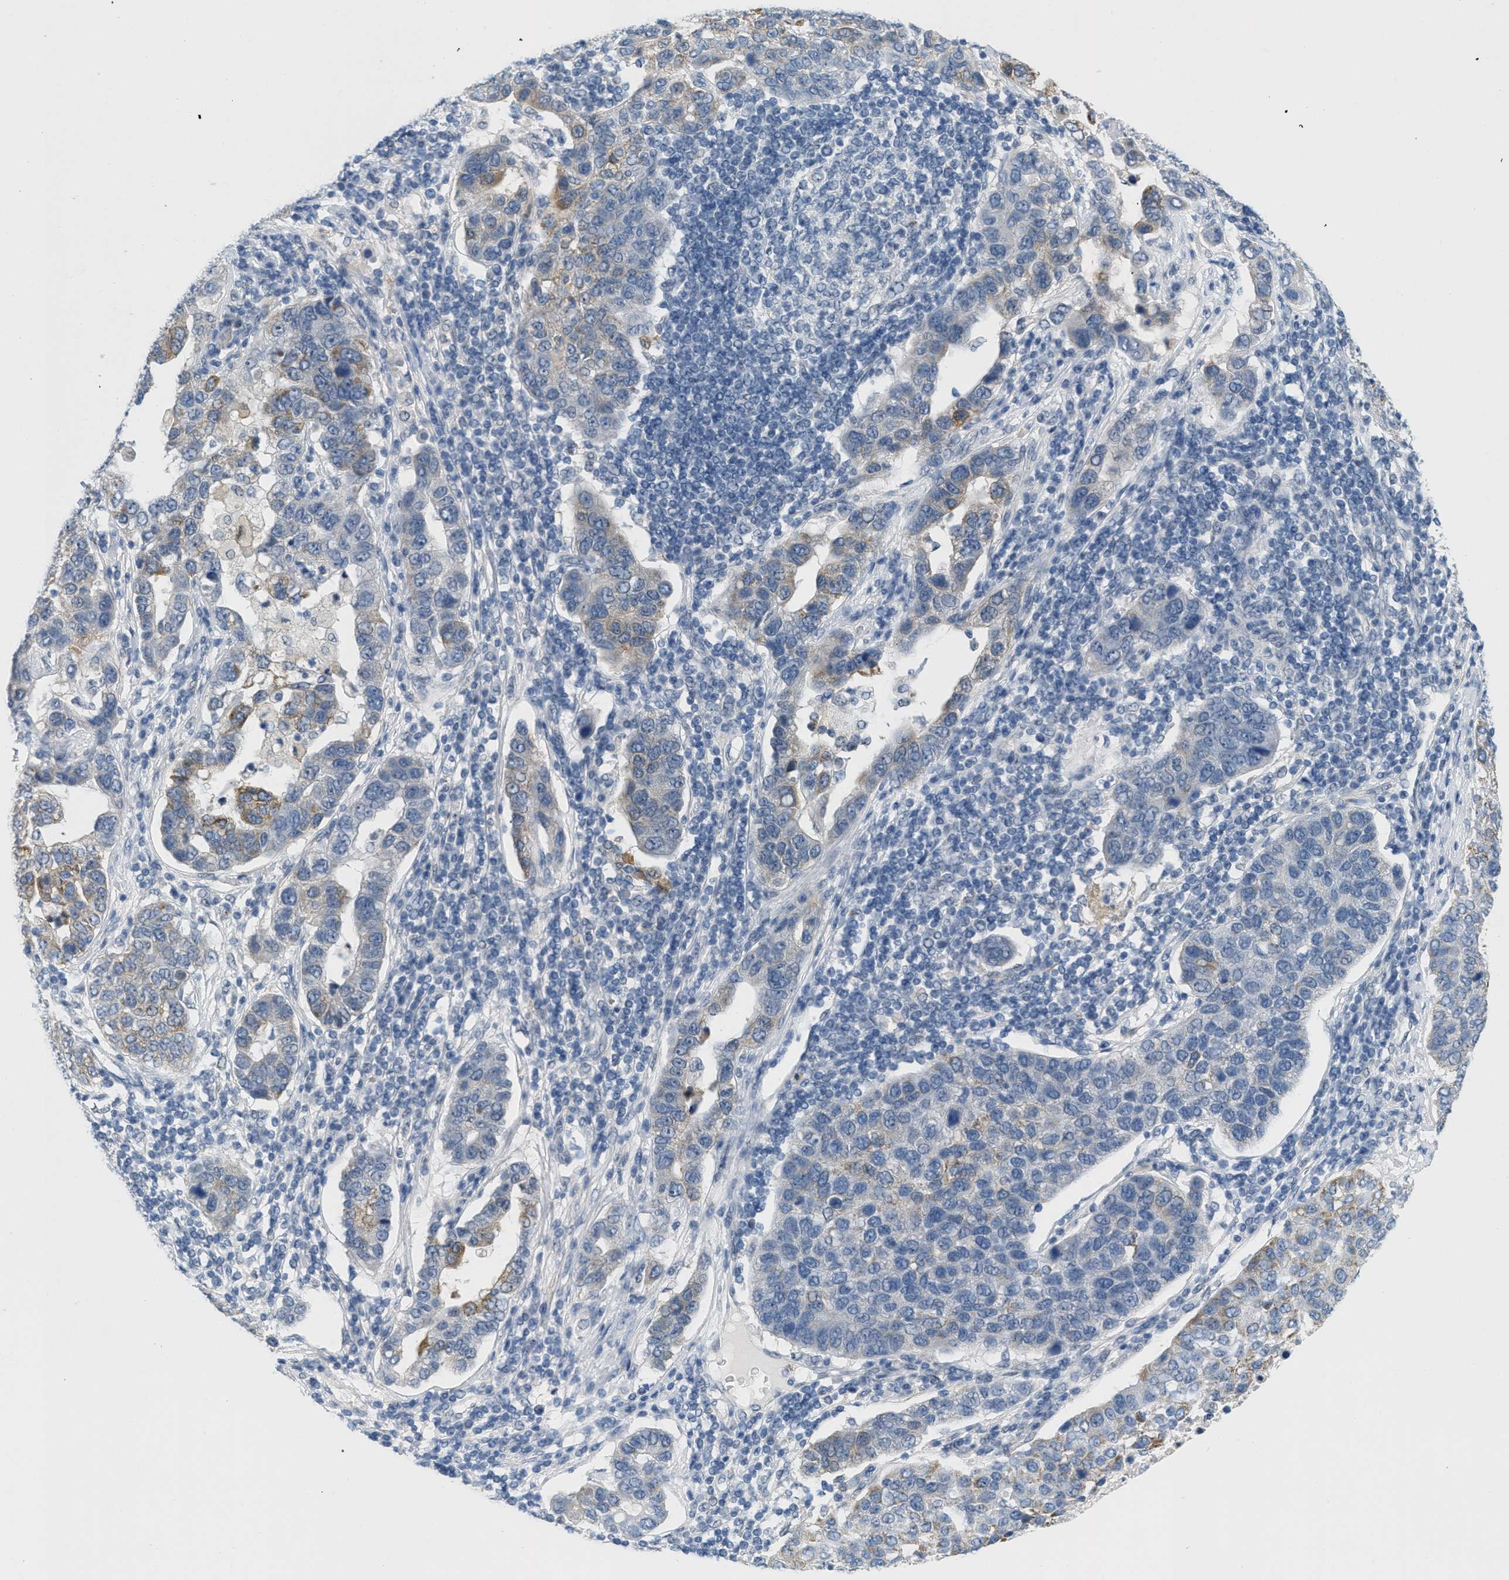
{"staining": {"intensity": "moderate", "quantity": "<25%", "location": "cytoplasmic/membranous"}, "tissue": "pancreatic cancer", "cell_type": "Tumor cells", "image_type": "cancer", "snomed": [{"axis": "morphology", "description": "Adenocarcinoma, NOS"}, {"axis": "topography", "description": "Pancreas"}], "caption": "This is an image of IHC staining of adenocarcinoma (pancreatic), which shows moderate positivity in the cytoplasmic/membranous of tumor cells.", "gene": "HS3ST2", "patient": {"sex": "female", "age": 61}}